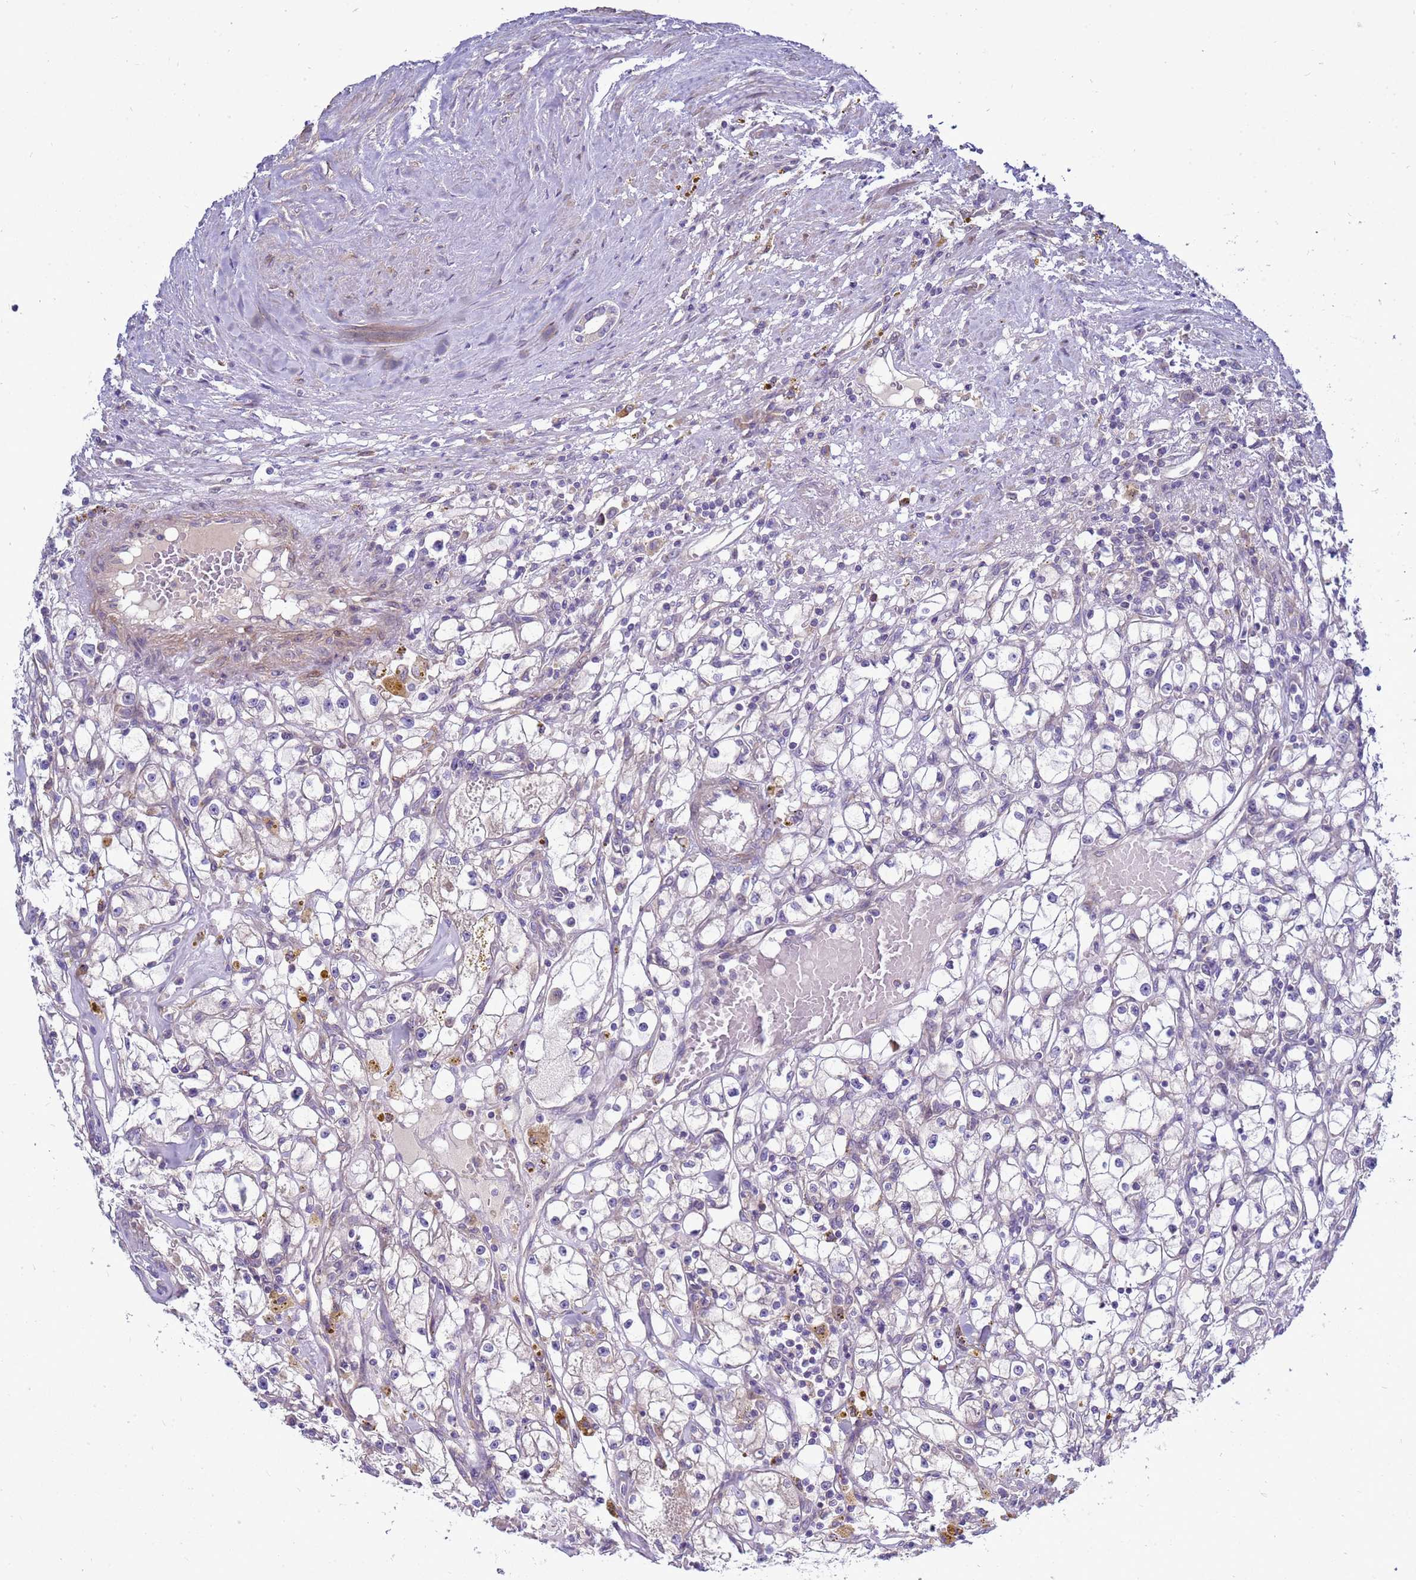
{"staining": {"intensity": "negative", "quantity": "none", "location": "none"}, "tissue": "renal cancer", "cell_type": "Tumor cells", "image_type": "cancer", "snomed": [{"axis": "morphology", "description": "Adenocarcinoma, NOS"}, {"axis": "topography", "description": "Kidney"}], "caption": "A micrograph of renal cancer stained for a protein exhibits no brown staining in tumor cells.", "gene": "MON1B", "patient": {"sex": "male", "age": 56}}